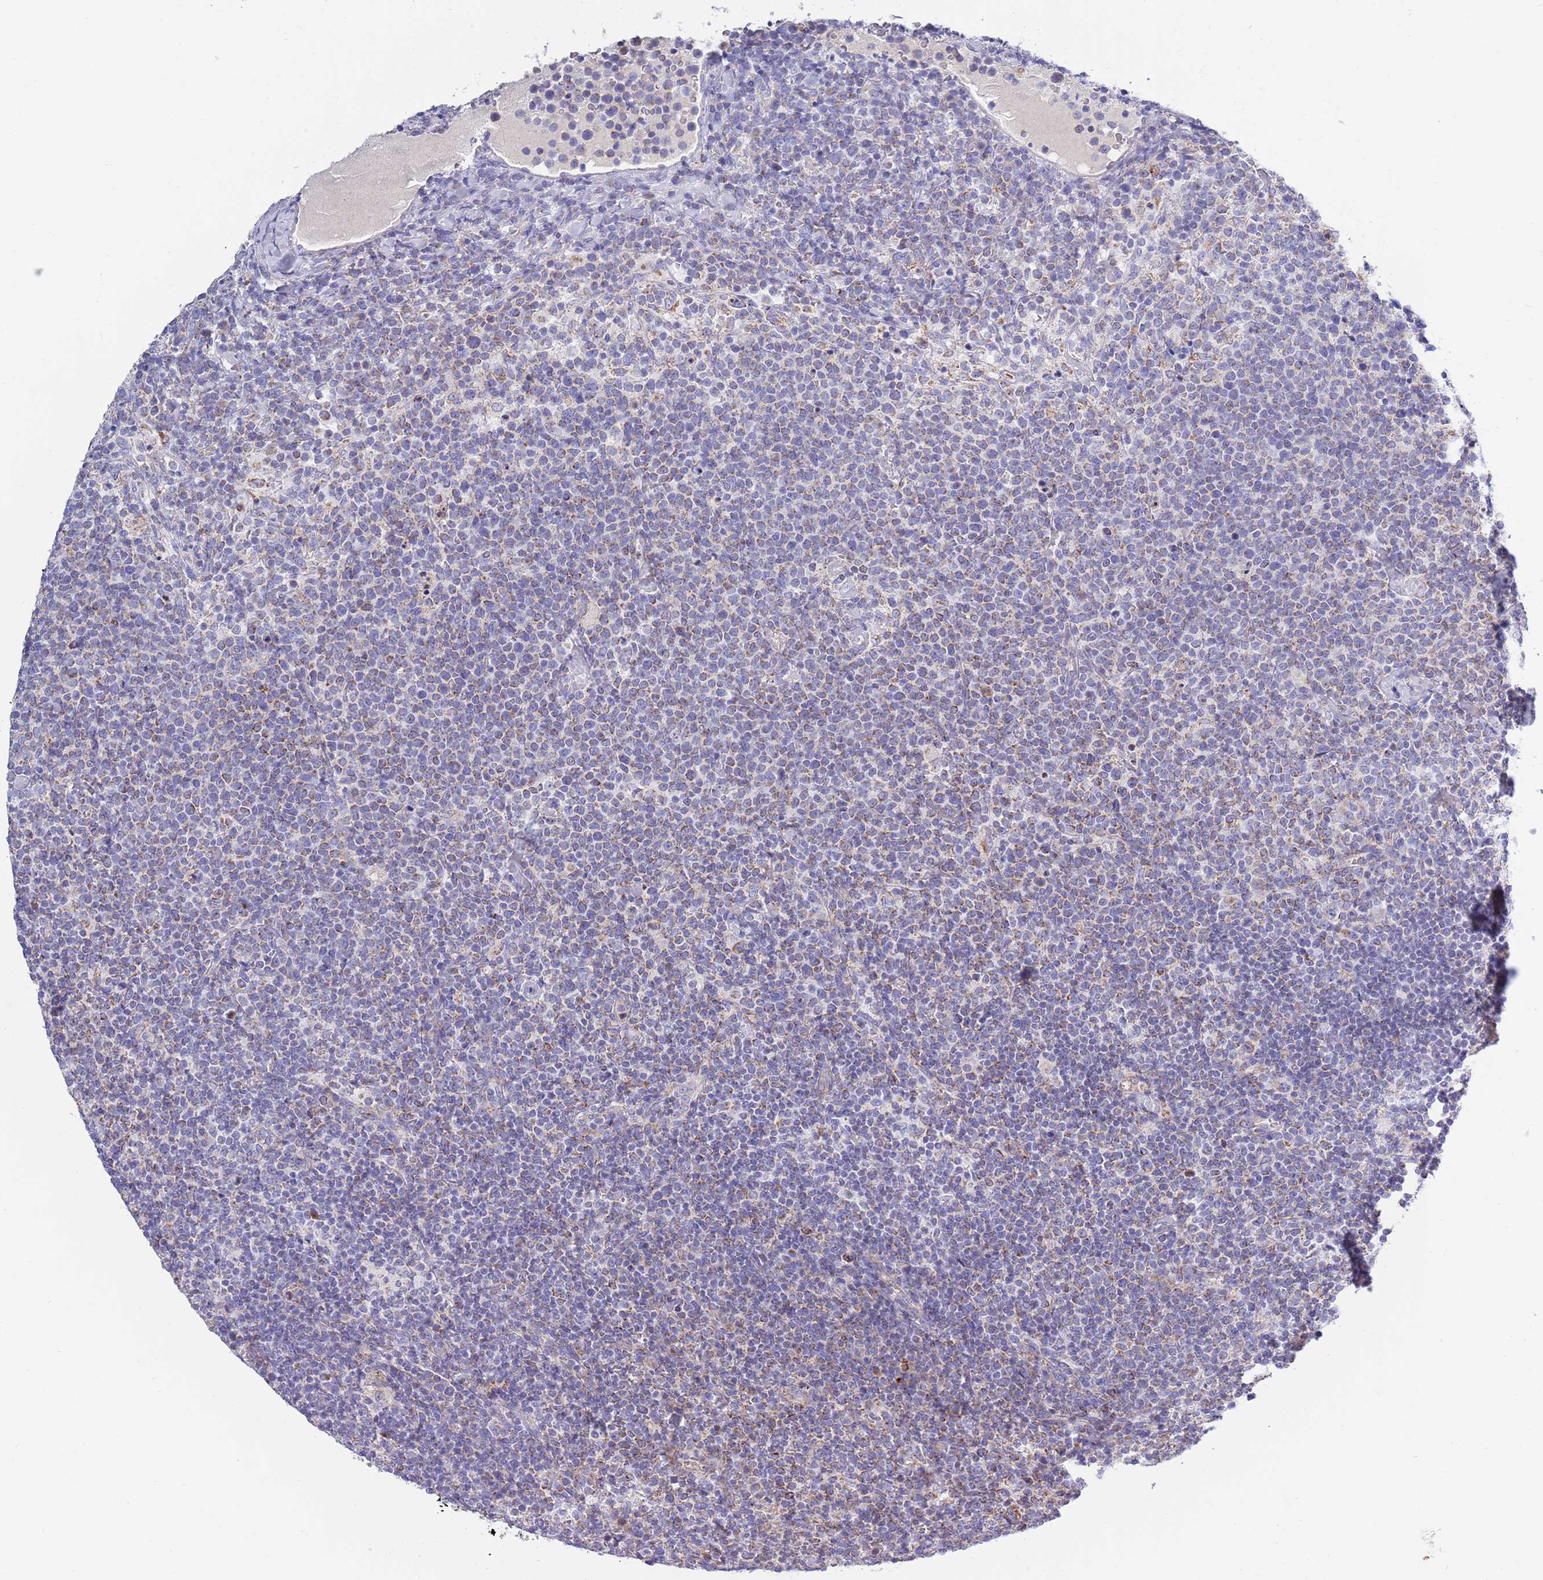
{"staining": {"intensity": "weak", "quantity": ">75%", "location": "cytoplasmic/membranous"}, "tissue": "lymphoma", "cell_type": "Tumor cells", "image_type": "cancer", "snomed": [{"axis": "morphology", "description": "Malignant lymphoma, non-Hodgkin's type, High grade"}, {"axis": "topography", "description": "Lymph node"}], "caption": "Lymphoma was stained to show a protein in brown. There is low levels of weak cytoplasmic/membranous positivity in about >75% of tumor cells. The staining is performed using DAB (3,3'-diaminobenzidine) brown chromogen to label protein expression. The nuclei are counter-stained blue using hematoxylin.", "gene": "EMC8", "patient": {"sex": "male", "age": 61}}